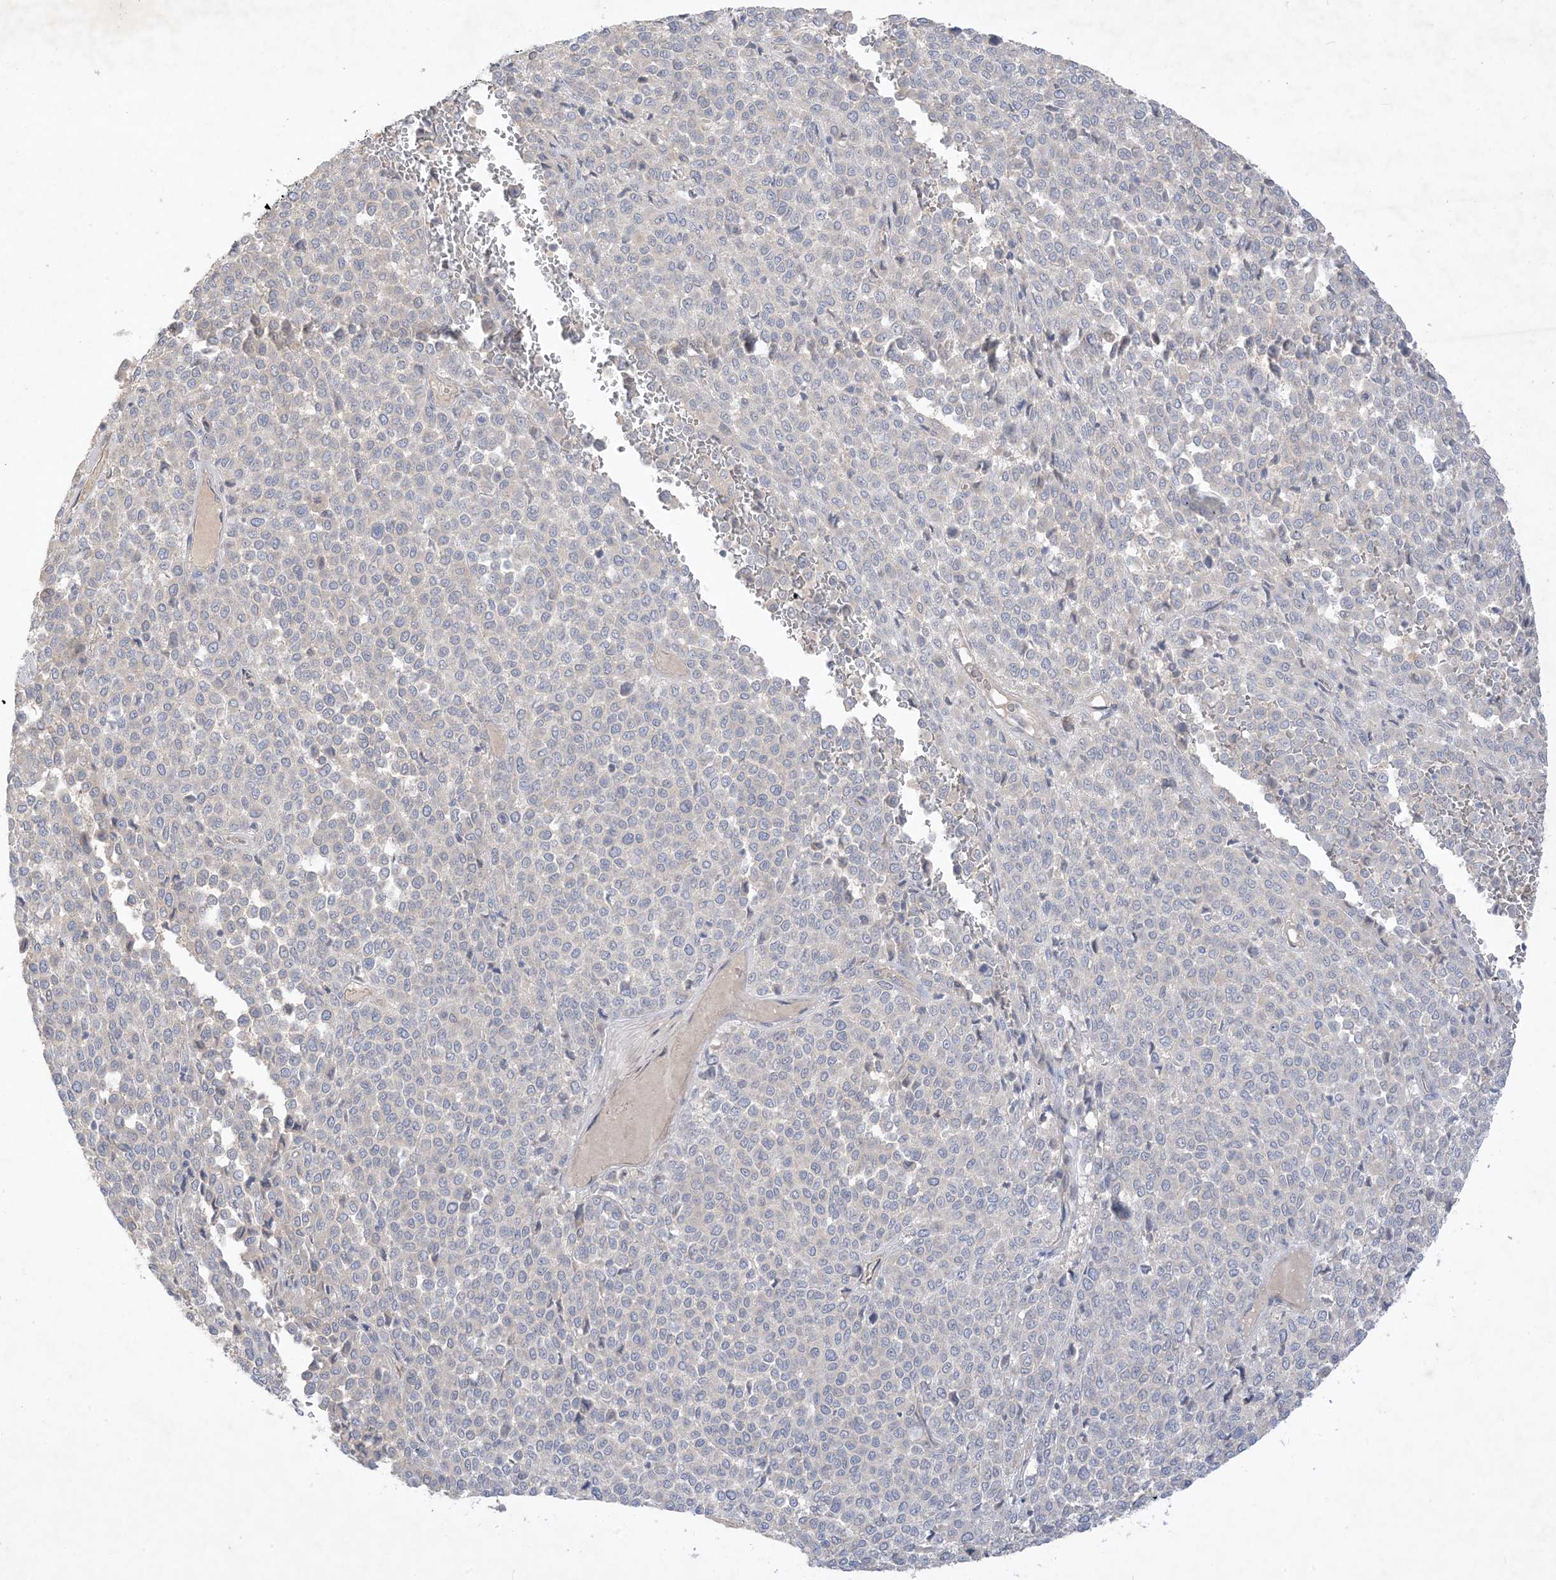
{"staining": {"intensity": "negative", "quantity": "none", "location": "none"}, "tissue": "melanoma", "cell_type": "Tumor cells", "image_type": "cancer", "snomed": [{"axis": "morphology", "description": "Malignant melanoma, Metastatic site"}, {"axis": "topography", "description": "Pancreas"}], "caption": "An immunohistochemistry image of melanoma is shown. There is no staining in tumor cells of melanoma.", "gene": "PLEKHA3", "patient": {"sex": "female", "age": 30}}